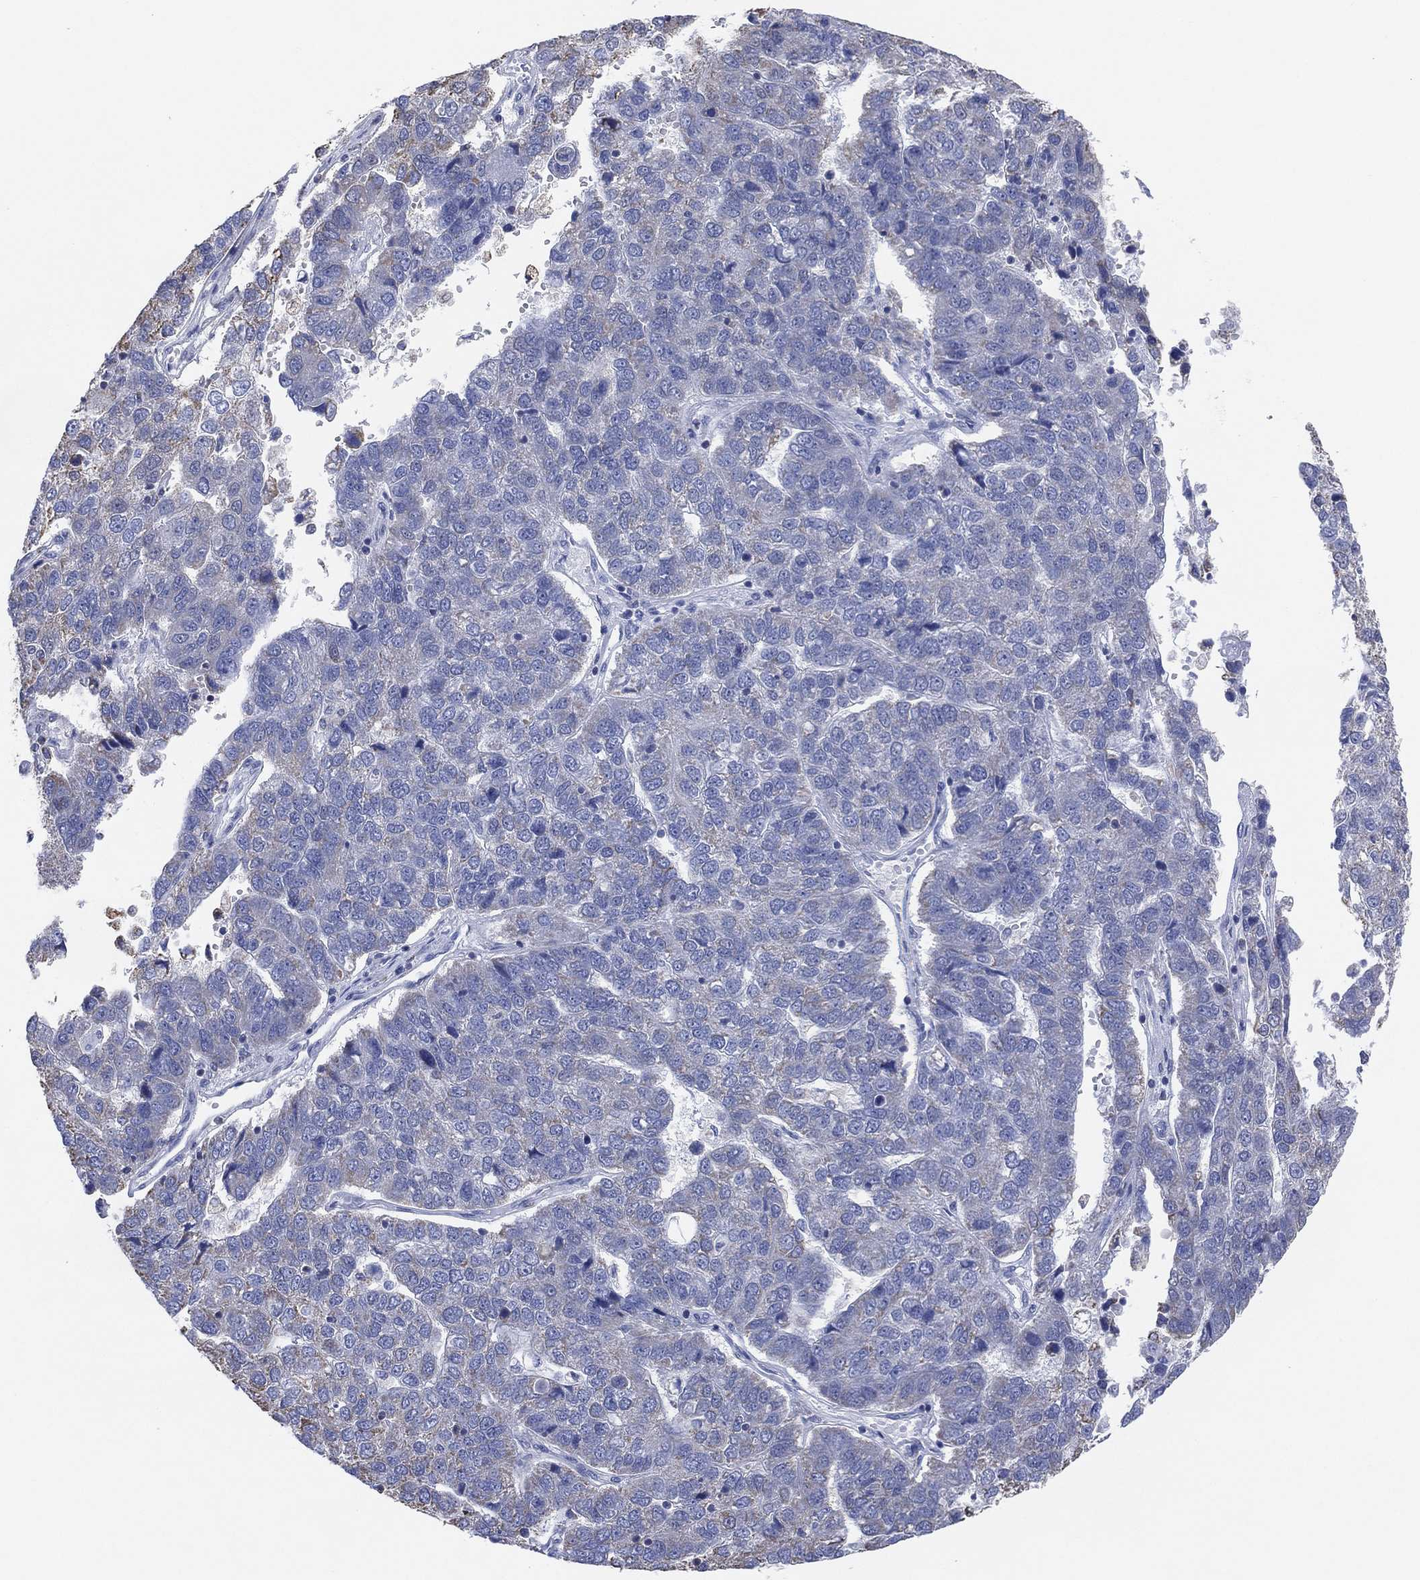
{"staining": {"intensity": "negative", "quantity": "none", "location": "none"}, "tissue": "pancreatic cancer", "cell_type": "Tumor cells", "image_type": "cancer", "snomed": [{"axis": "morphology", "description": "Adenocarcinoma, NOS"}, {"axis": "topography", "description": "Pancreas"}], "caption": "Pancreatic cancer was stained to show a protein in brown. There is no significant expression in tumor cells.", "gene": "CFTR", "patient": {"sex": "female", "age": 61}}